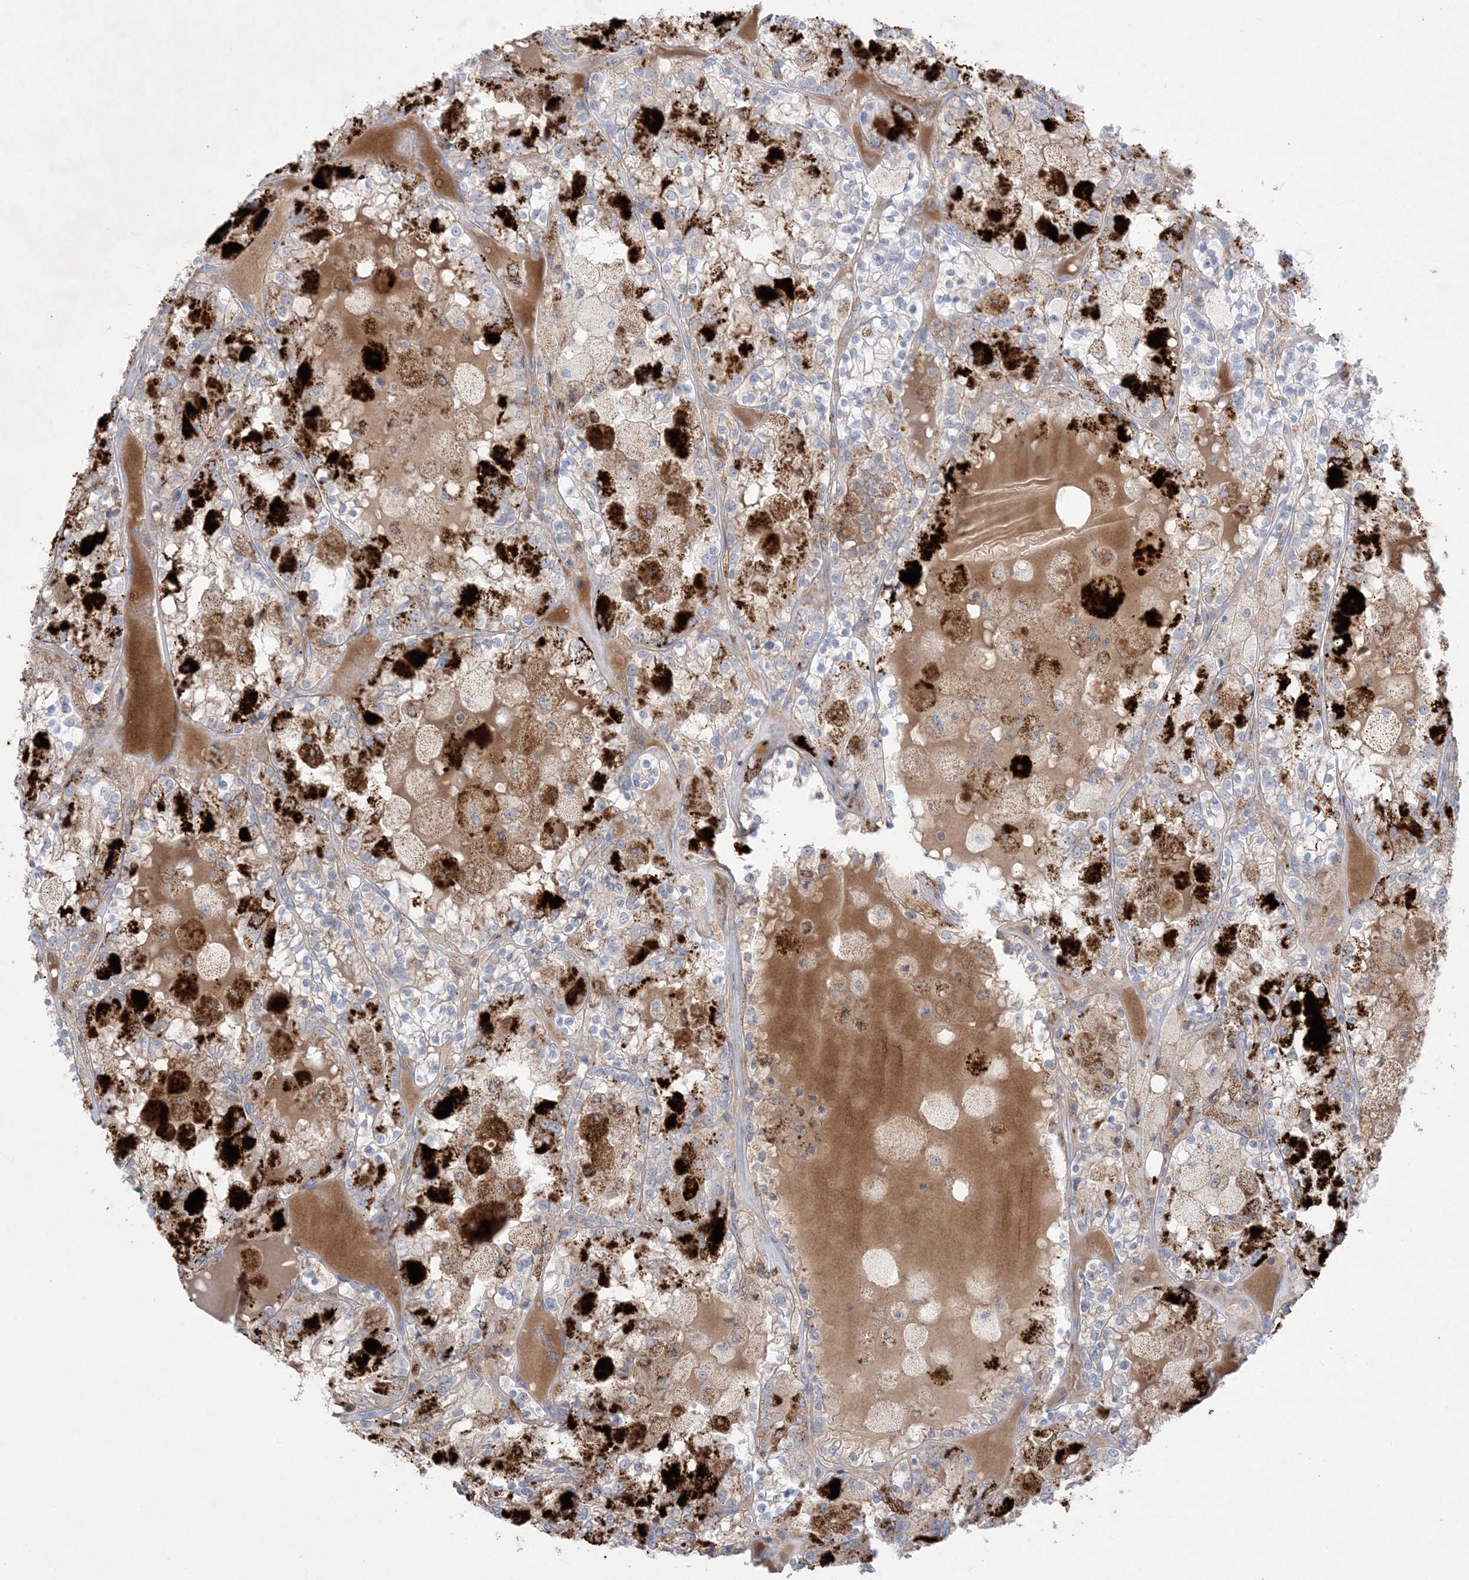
{"staining": {"intensity": "strong", "quantity": "<25%", "location": "cytoplasmic/membranous"}, "tissue": "renal cancer", "cell_type": "Tumor cells", "image_type": "cancer", "snomed": [{"axis": "morphology", "description": "Adenocarcinoma, NOS"}, {"axis": "topography", "description": "Kidney"}], "caption": "This is an image of immunohistochemistry (IHC) staining of renal adenocarcinoma, which shows strong expression in the cytoplasmic/membranous of tumor cells.", "gene": "KCTD6", "patient": {"sex": "female", "age": 56}}